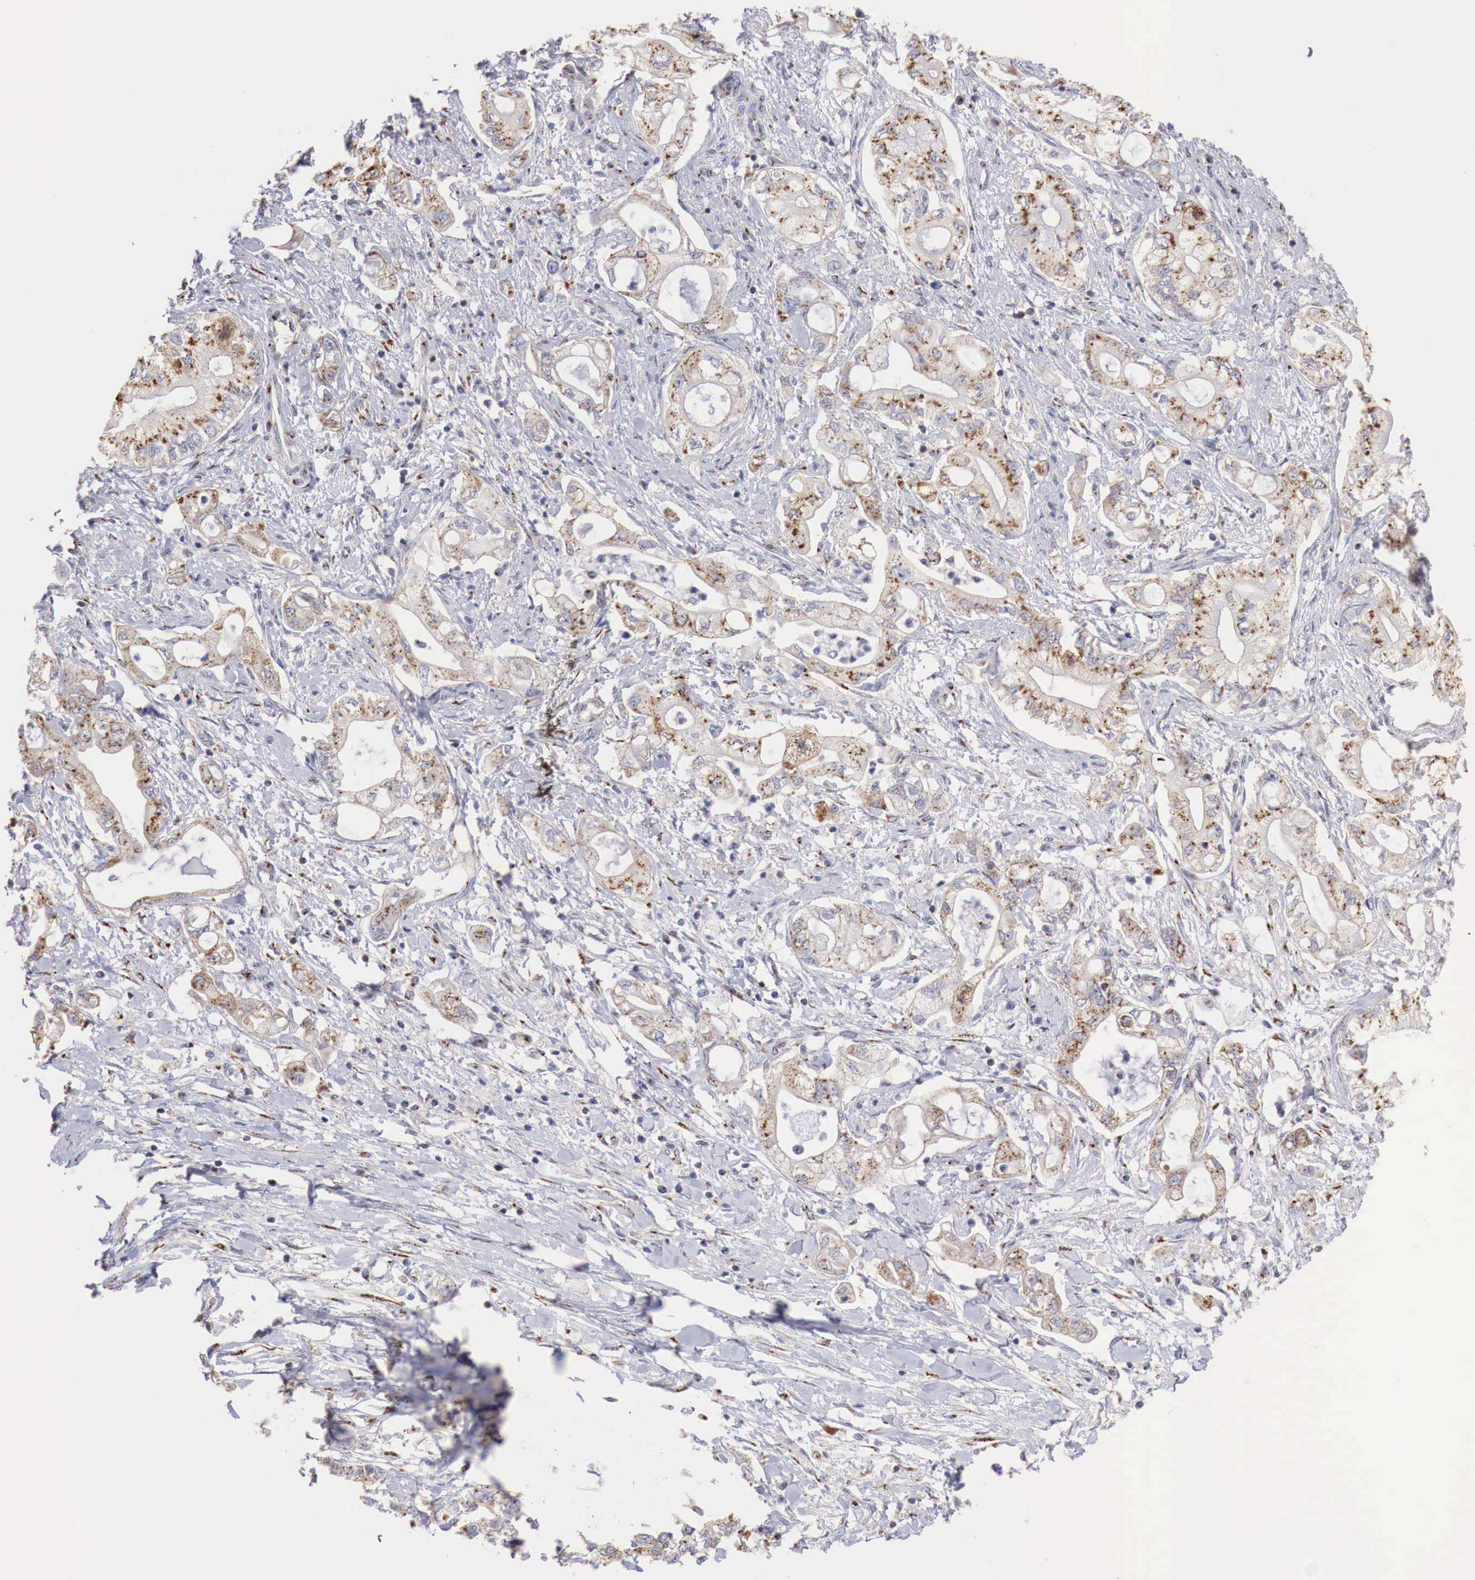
{"staining": {"intensity": "moderate", "quantity": "25%-75%", "location": "cytoplasmic/membranous"}, "tissue": "pancreatic cancer", "cell_type": "Tumor cells", "image_type": "cancer", "snomed": [{"axis": "morphology", "description": "Adenocarcinoma, NOS"}, {"axis": "topography", "description": "Pancreas"}], "caption": "A histopathology image showing moderate cytoplasmic/membranous expression in approximately 25%-75% of tumor cells in adenocarcinoma (pancreatic), as visualized by brown immunohistochemical staining.", "gene": "SYAP1", "patient": {"sex": "male", "age": 79}}